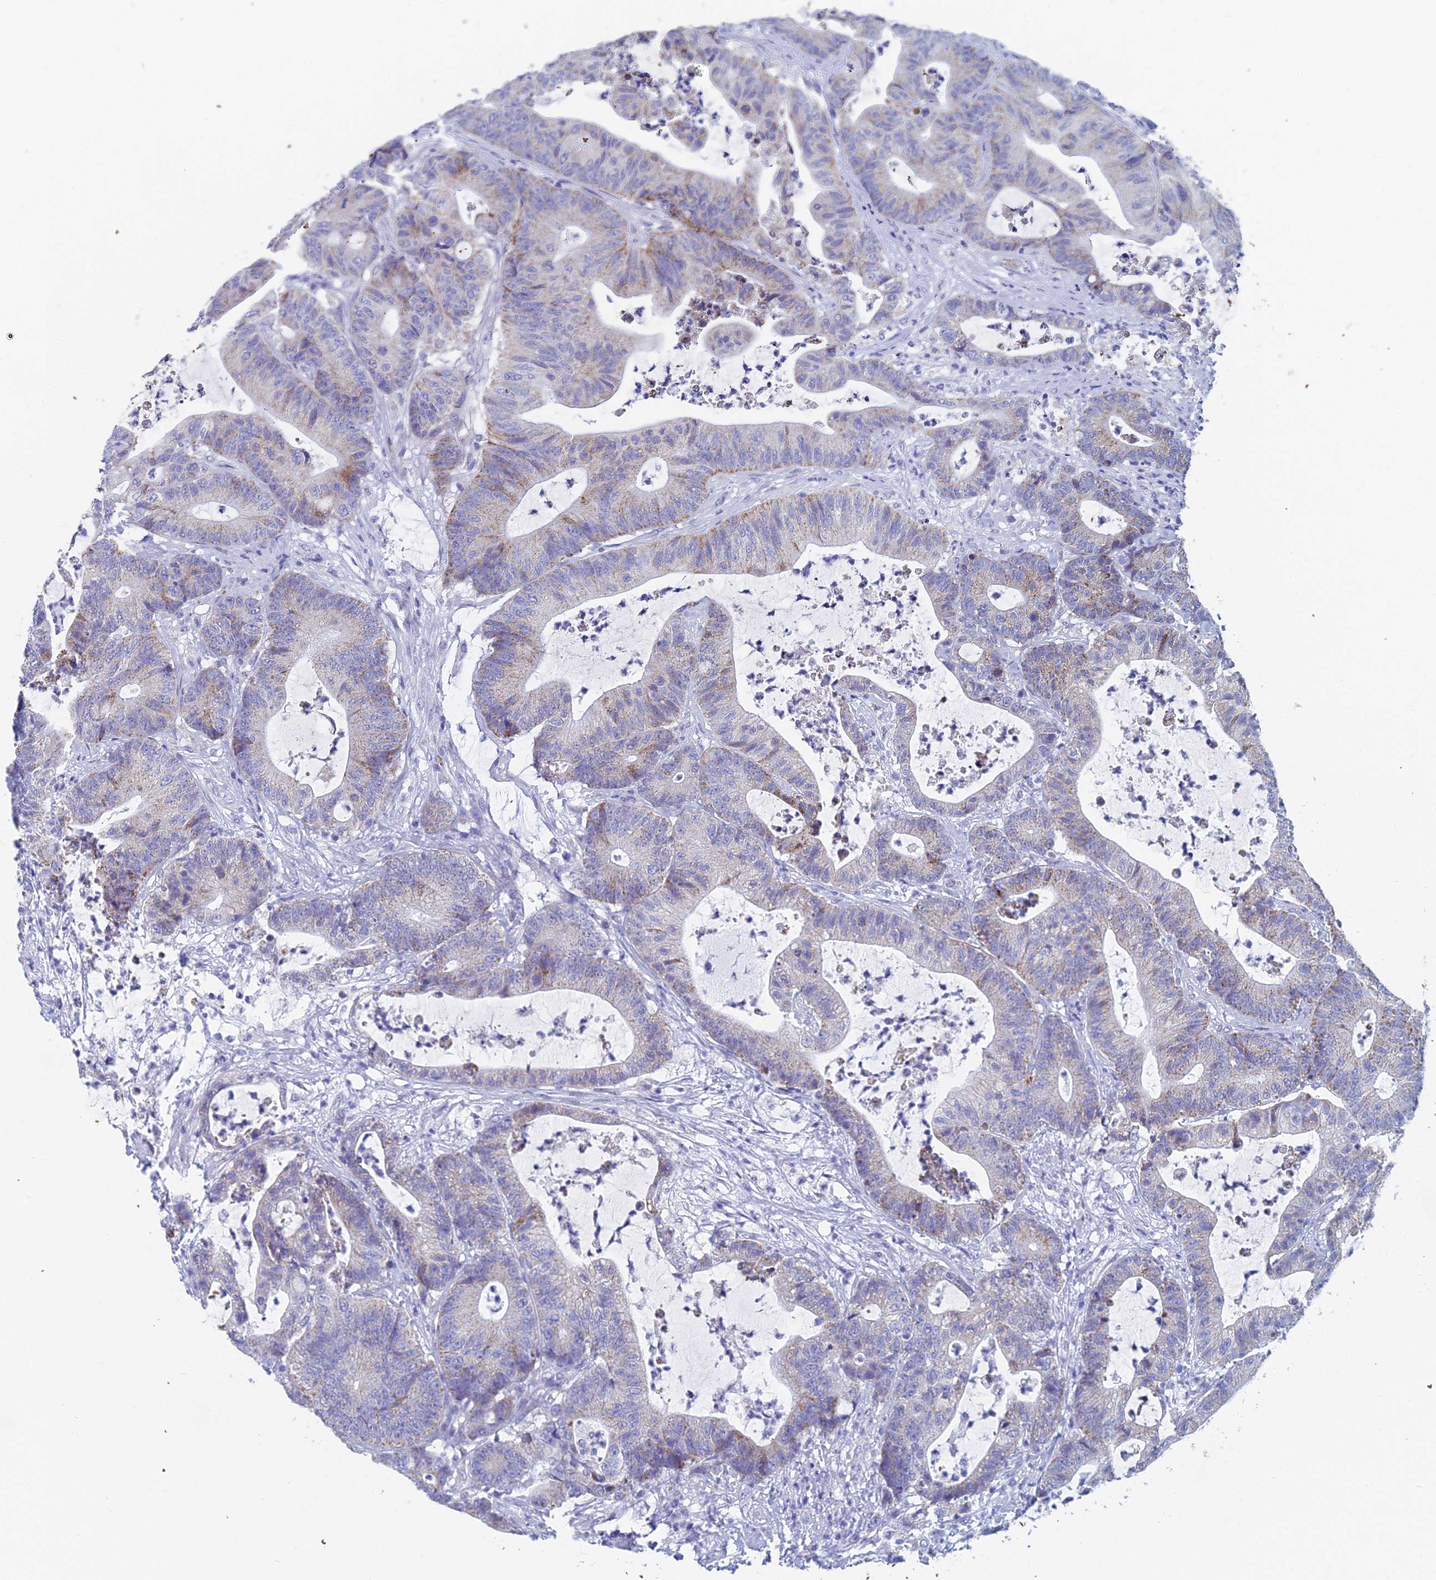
{"staining": {"intensity": "moderate", "quantity": "<25%", "location": "cytoplasmic/membranous"}, "tissue": "colorectal cancer", "cell_type": "Tumor cells", "image_type": "cancer", "snomed": [{"axis": "morphology", "description": "Adenocarcinoma, NOS"}, {"axis": "topography", "description": "Colon"}], "caption": "There is low levels of moderate cytoplasmic/membranous expression in tumor cells of colorectal adenocarcinoma, as demonstrated by immunohistochemical staining (brown color).", "gene": "ACSM1", "patient": {"sex": "female", "age": 84}}